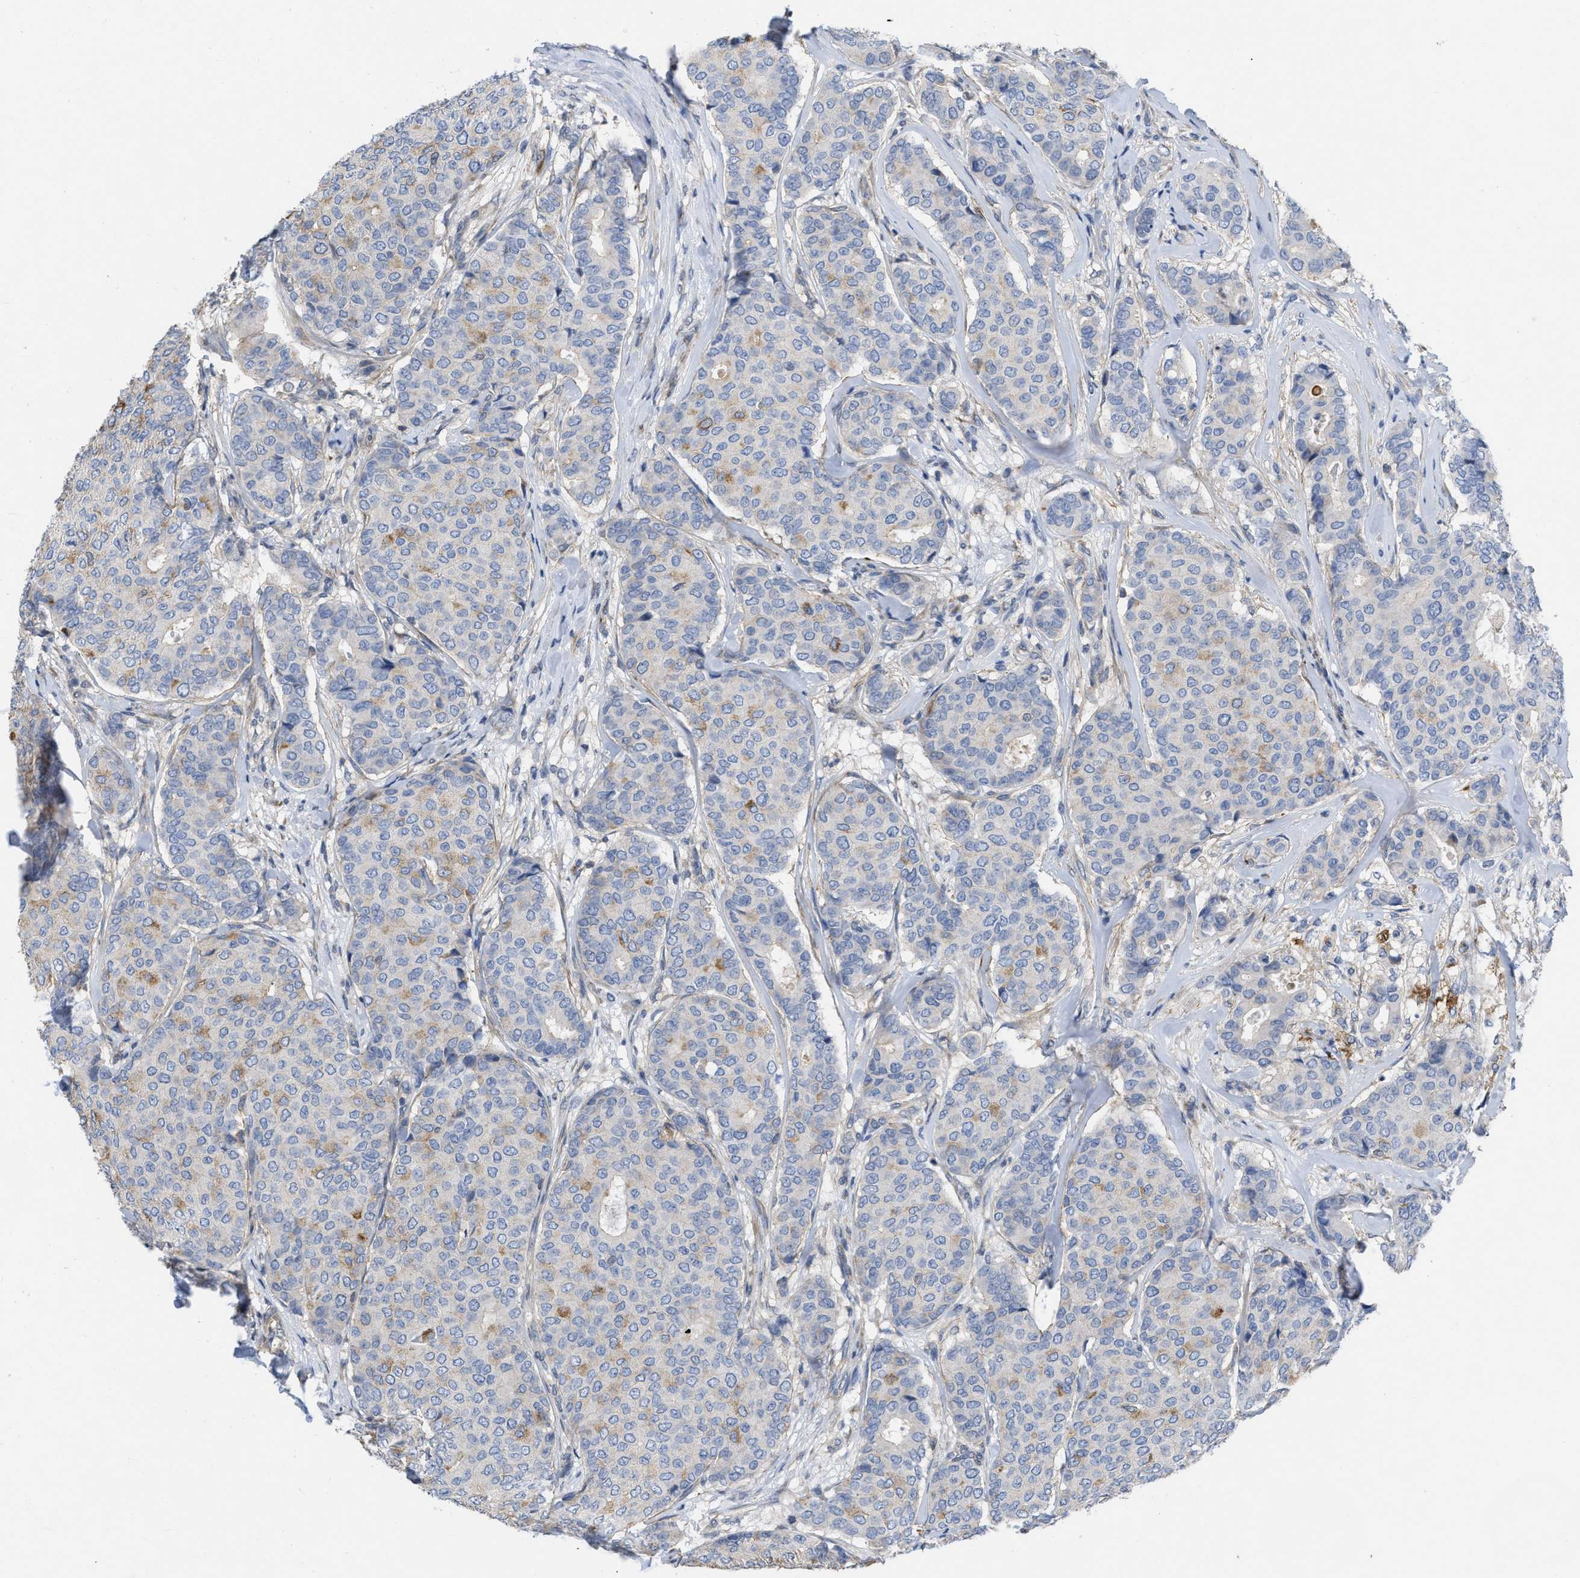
{"staining": {"intensity": "weak", "quantity": "<25%", "location": "cytoplasmic/membranous"}, "tissue": "breast cancer", "cell_type": "Tumor cells", "image_type": "cancer", "snomed": [{"axis": "morphology", "description": "Duct carcinoma"}, {"axis": "topography", "description": "Breast"}], "caption": "Tumor cells are negative for brown protein staining in invasive ductal carcinoma (breast).", "gene": "TMEM131", "patient": {"sex": "female", "age": 75}}